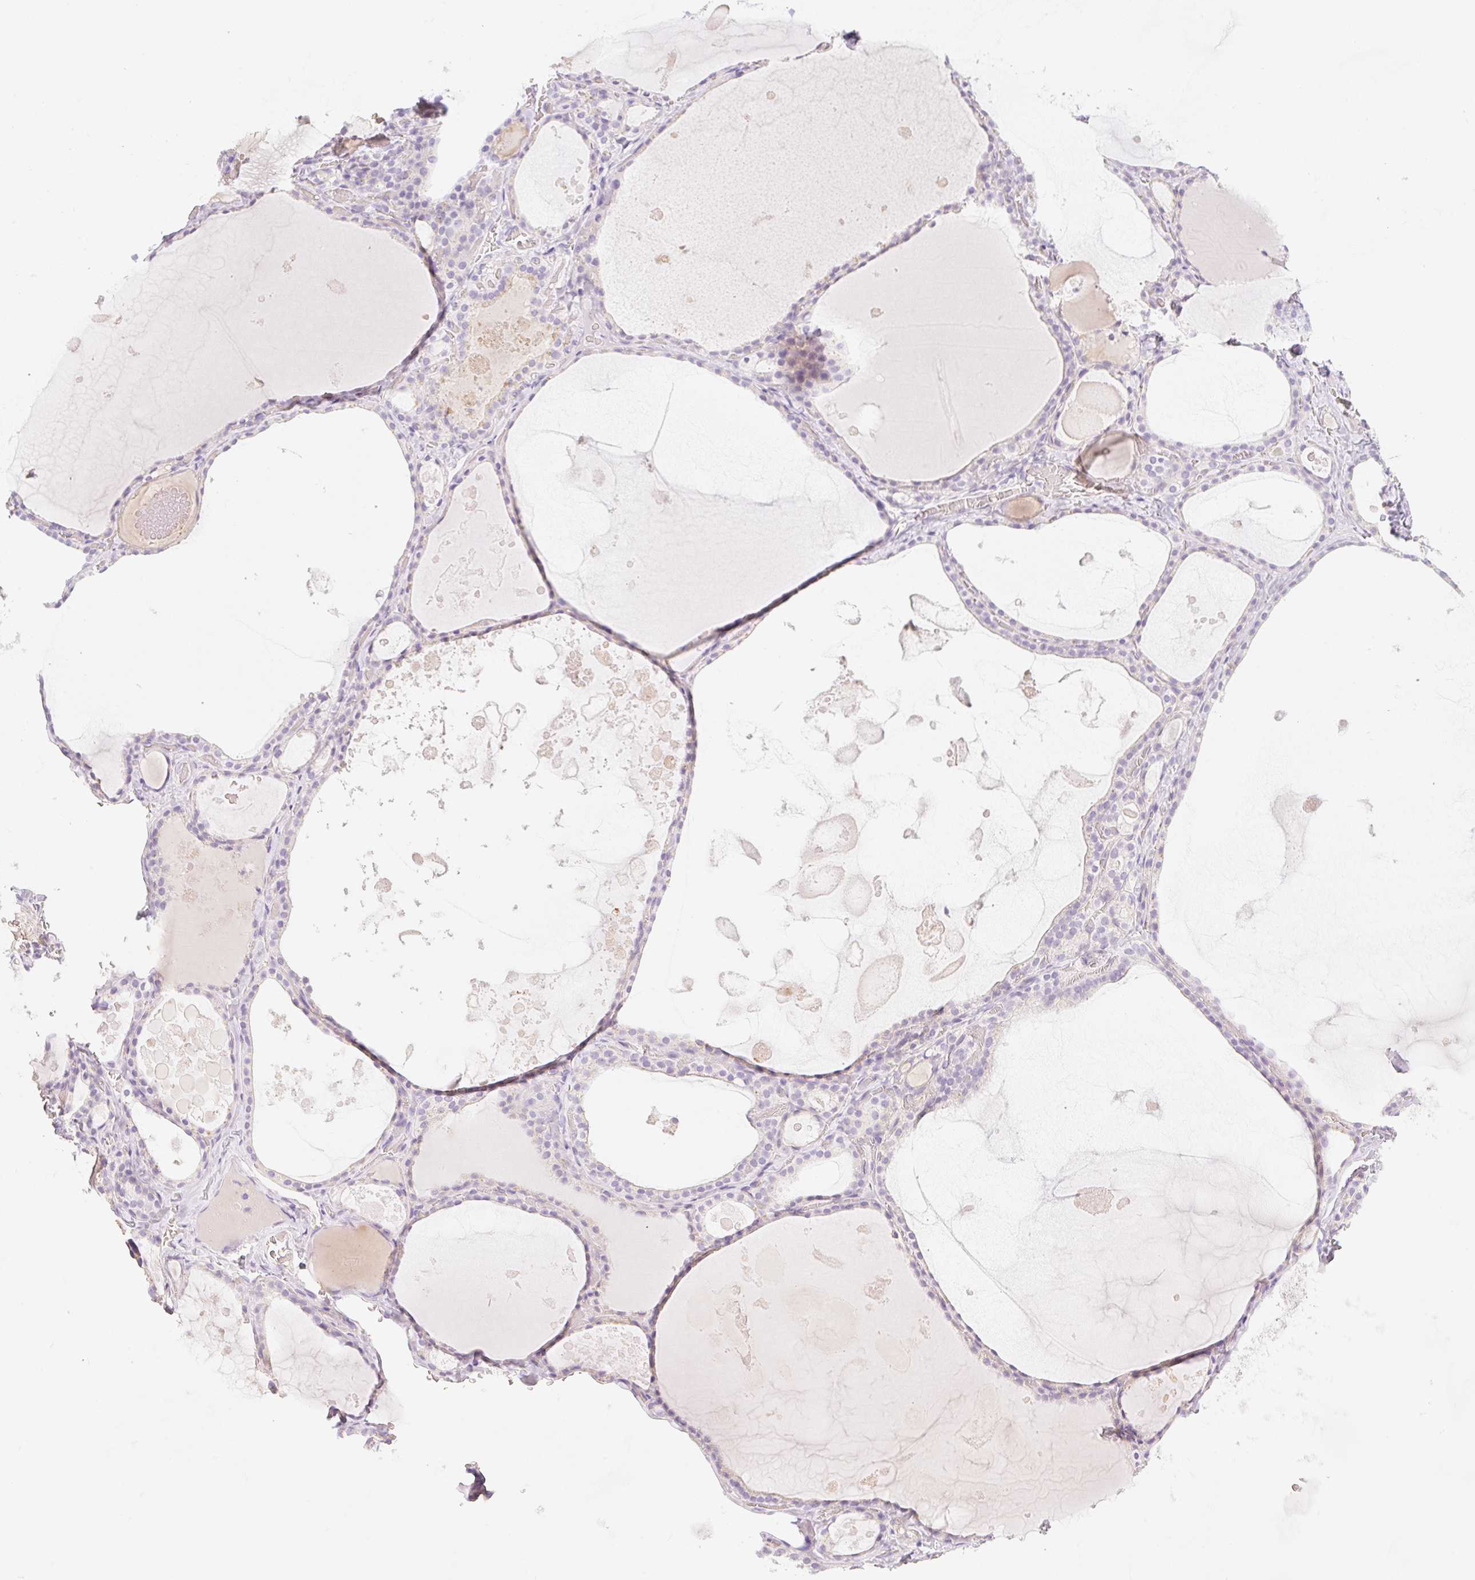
{"staining": {"intensity": "negative", "quantity": "none", "location": "none"}, "tissue": "thyroid gland", "cell_type": "Glandular cells", "image_type": "normal", "snomed": [{"axis": "morphology", "description": "Normal tissue, NOS"}, {"axis": "topography", "description": "Thyroid gland"}], "caption": "IHC micrograph of unremarkable human thyroid gland stained for a protein (brown), which demonstrates no expression in glandular cells.", "gene": "MIA2", "patient": {"sex": "male", "age": 56}}